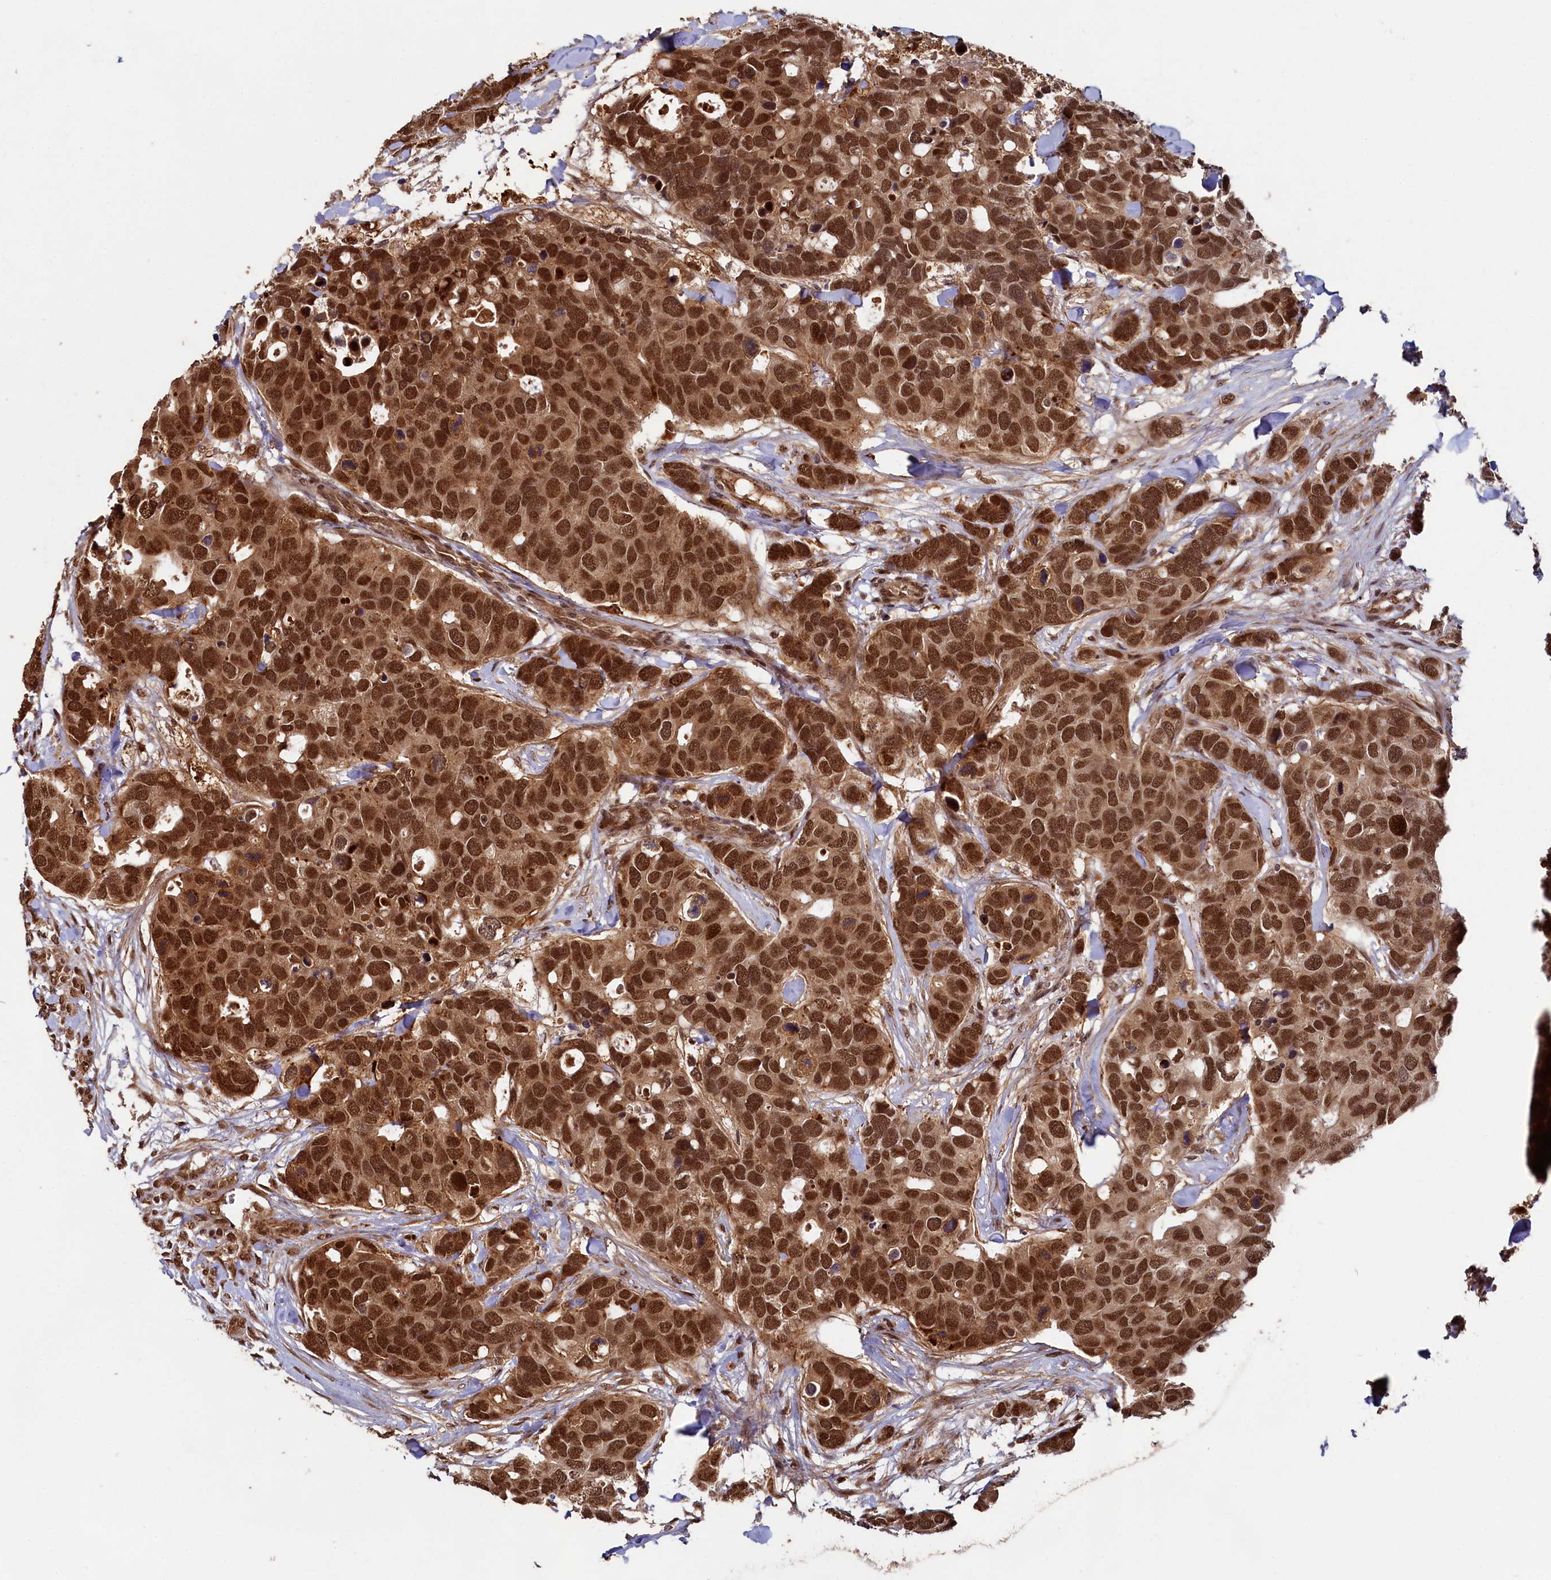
{"staining": {"intensity": "strong", "quantity": ">75%", "location": "cytoplasmic/membranous,nuclear"}, "tissue": "breast cancer", "cell_type": "Tumor cells", "image_type": "cancer", "snomed": [{"axis": "morphology", "description": "Duct carcinoma"}, {"axis": "topography", "description": "Breast"}], "caption": "Immunohistochemistry of human infiltrating ductal carcinoma (breast) exhibits high levels of strong cytoplasmic/membranous and nuclear expression in about >75% of tumor cells.", "gene": "TRIM23", "patient": {"sex": "female", "age": 83}}